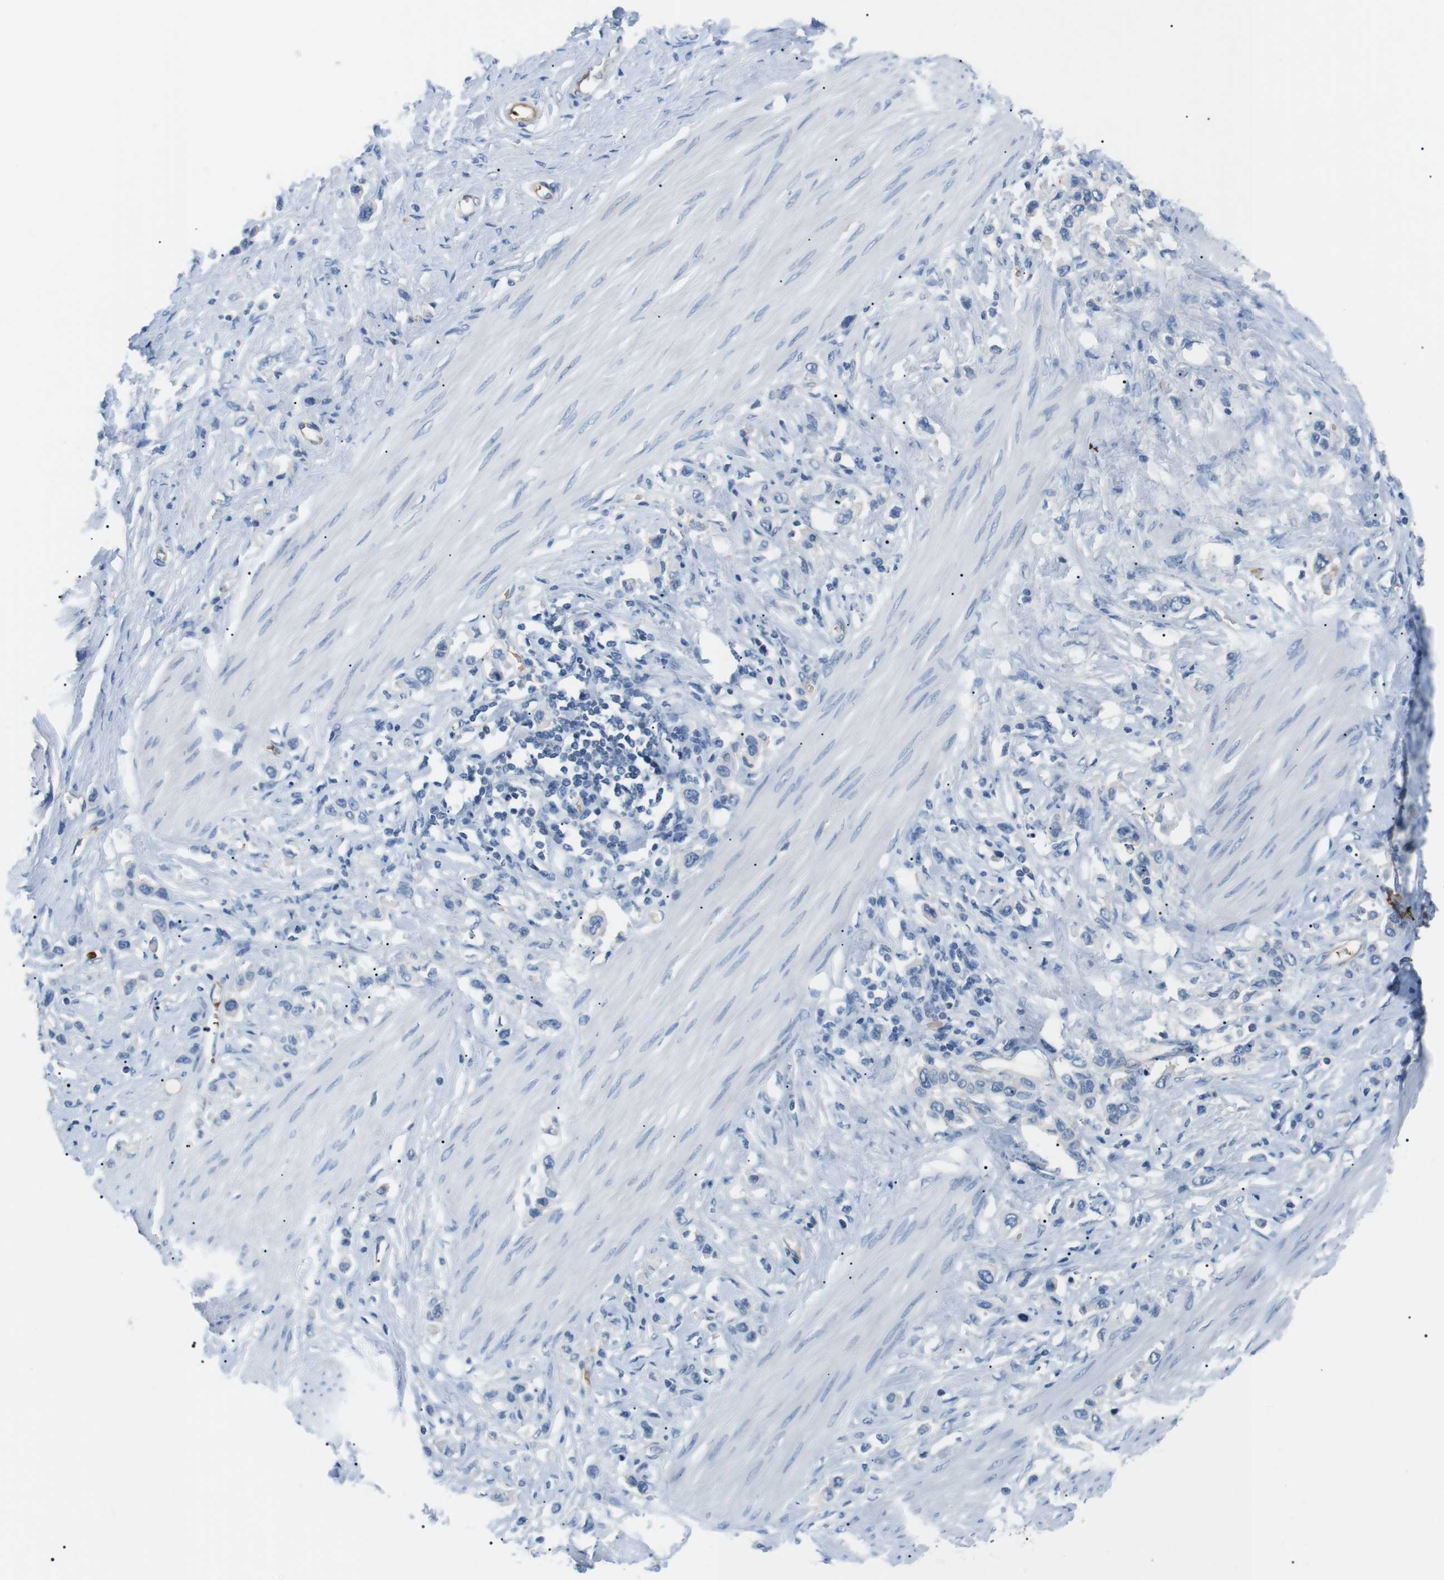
{"staining": {"intensity": "negative", "quantity": "none", "location": "none"}, "tissue": "stomach cancer", "cell_type": "Tumor cells", "image_type": "cancer", "snomed": [{"axis": "morphology", "description": "Adenocarcinoma, NOS"}, {"axis": "topography", "description": "Stomach"}], "caption": "Micrograph shows no protein staining in tumor cells of stomach cancer tissue.", "gene": "ADCY10", "patient": {"sex": "female", "age": 65}}